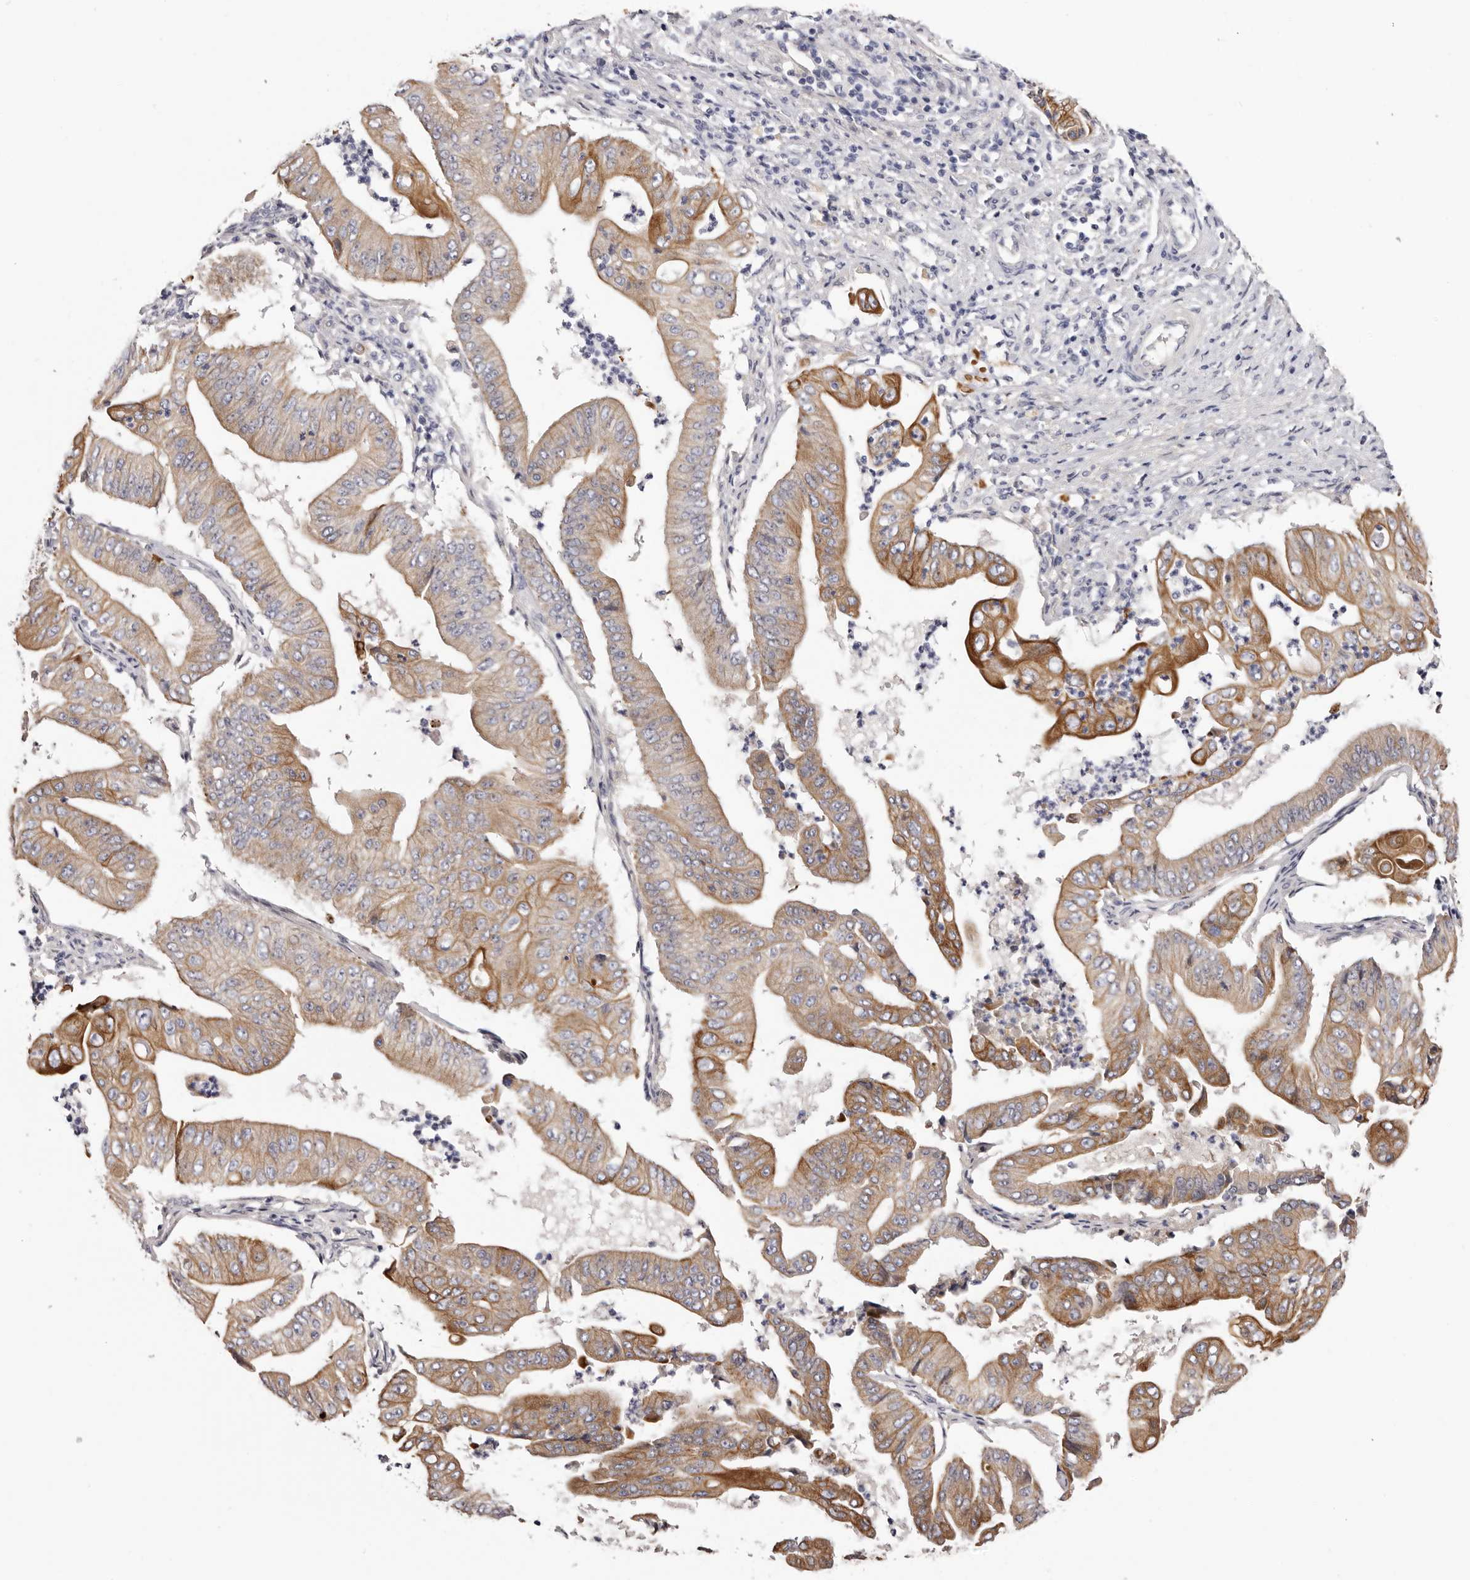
{"staining": {"intensity": "moderate", "quantity": ">75%", "location": "cytoplasmic/membranous"}, "tissue": "pancreatic cancer", "cell_type": "Tumor cells", "image_type": "cancer", "snomed": [{"axis": "morphology", "description": "Adenocarcinoma, NOS"}, {"axis": "topography", "description": "Pancreas"}], "caption": "Immunohistochemistry (DAB) staining of human pancreatic adenocarcinoma displays moderate cytoplasmic/membranous protein expression in about >75% of tumor cells.", "gene": "STK16", "patient": {"sex": "female", "age": 77}}